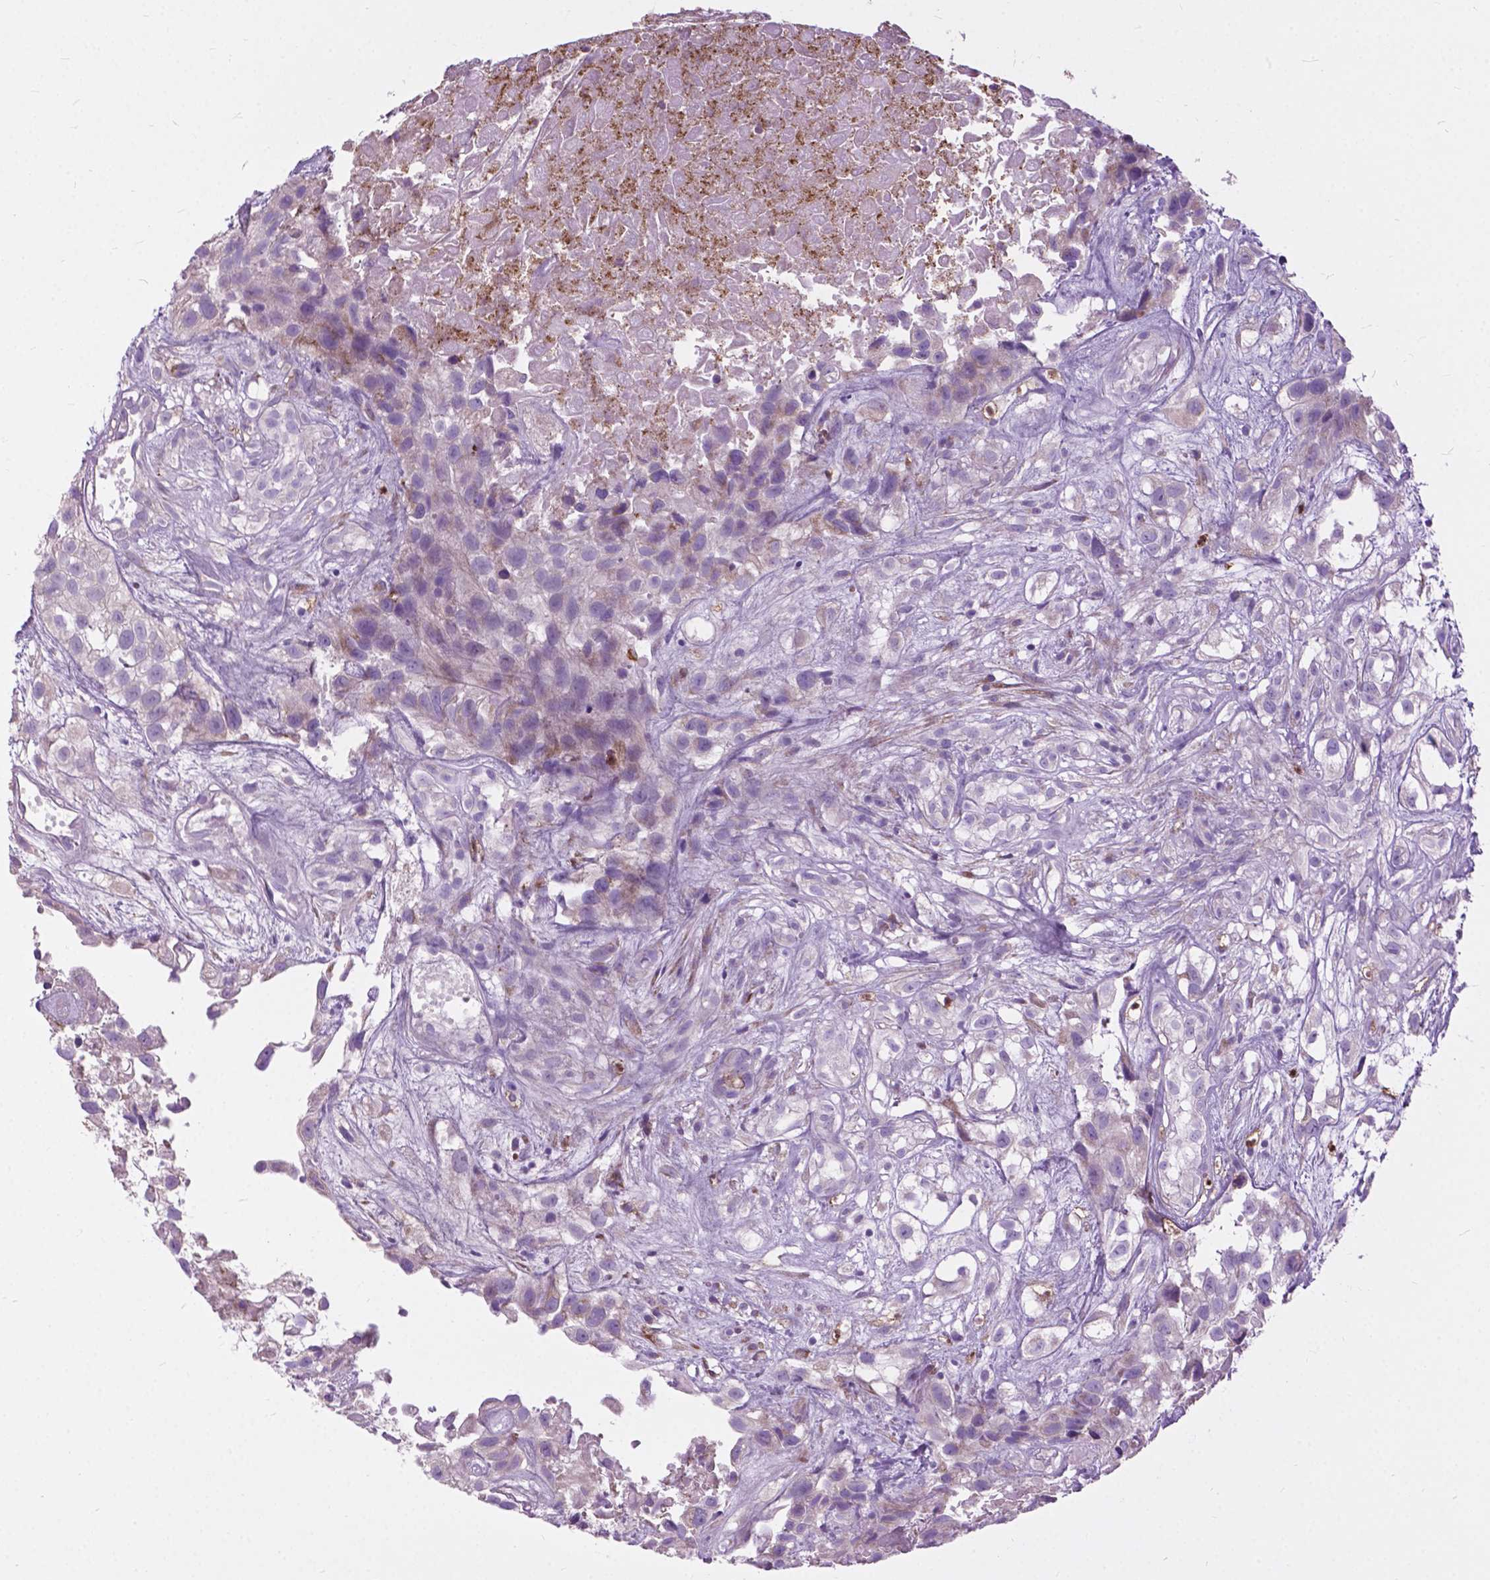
{"staining": {"intensity": "negative", "quantity": "none", "location": "none"}, "tissue": "urothelial cancer", "cell_type": "Tumor cells", "image_type": "cancer", "snomed": [{"axis": "morphology", "description": "Urothelial carcinoma, High grade"}, {"axis": "topography", "description": "Urinary bladder"}], "caption": "There is no significant positivity in tumor cells of urothelial cancer.", "gene": "PRR35", "patient": {"sex": "male", "age": 56}}